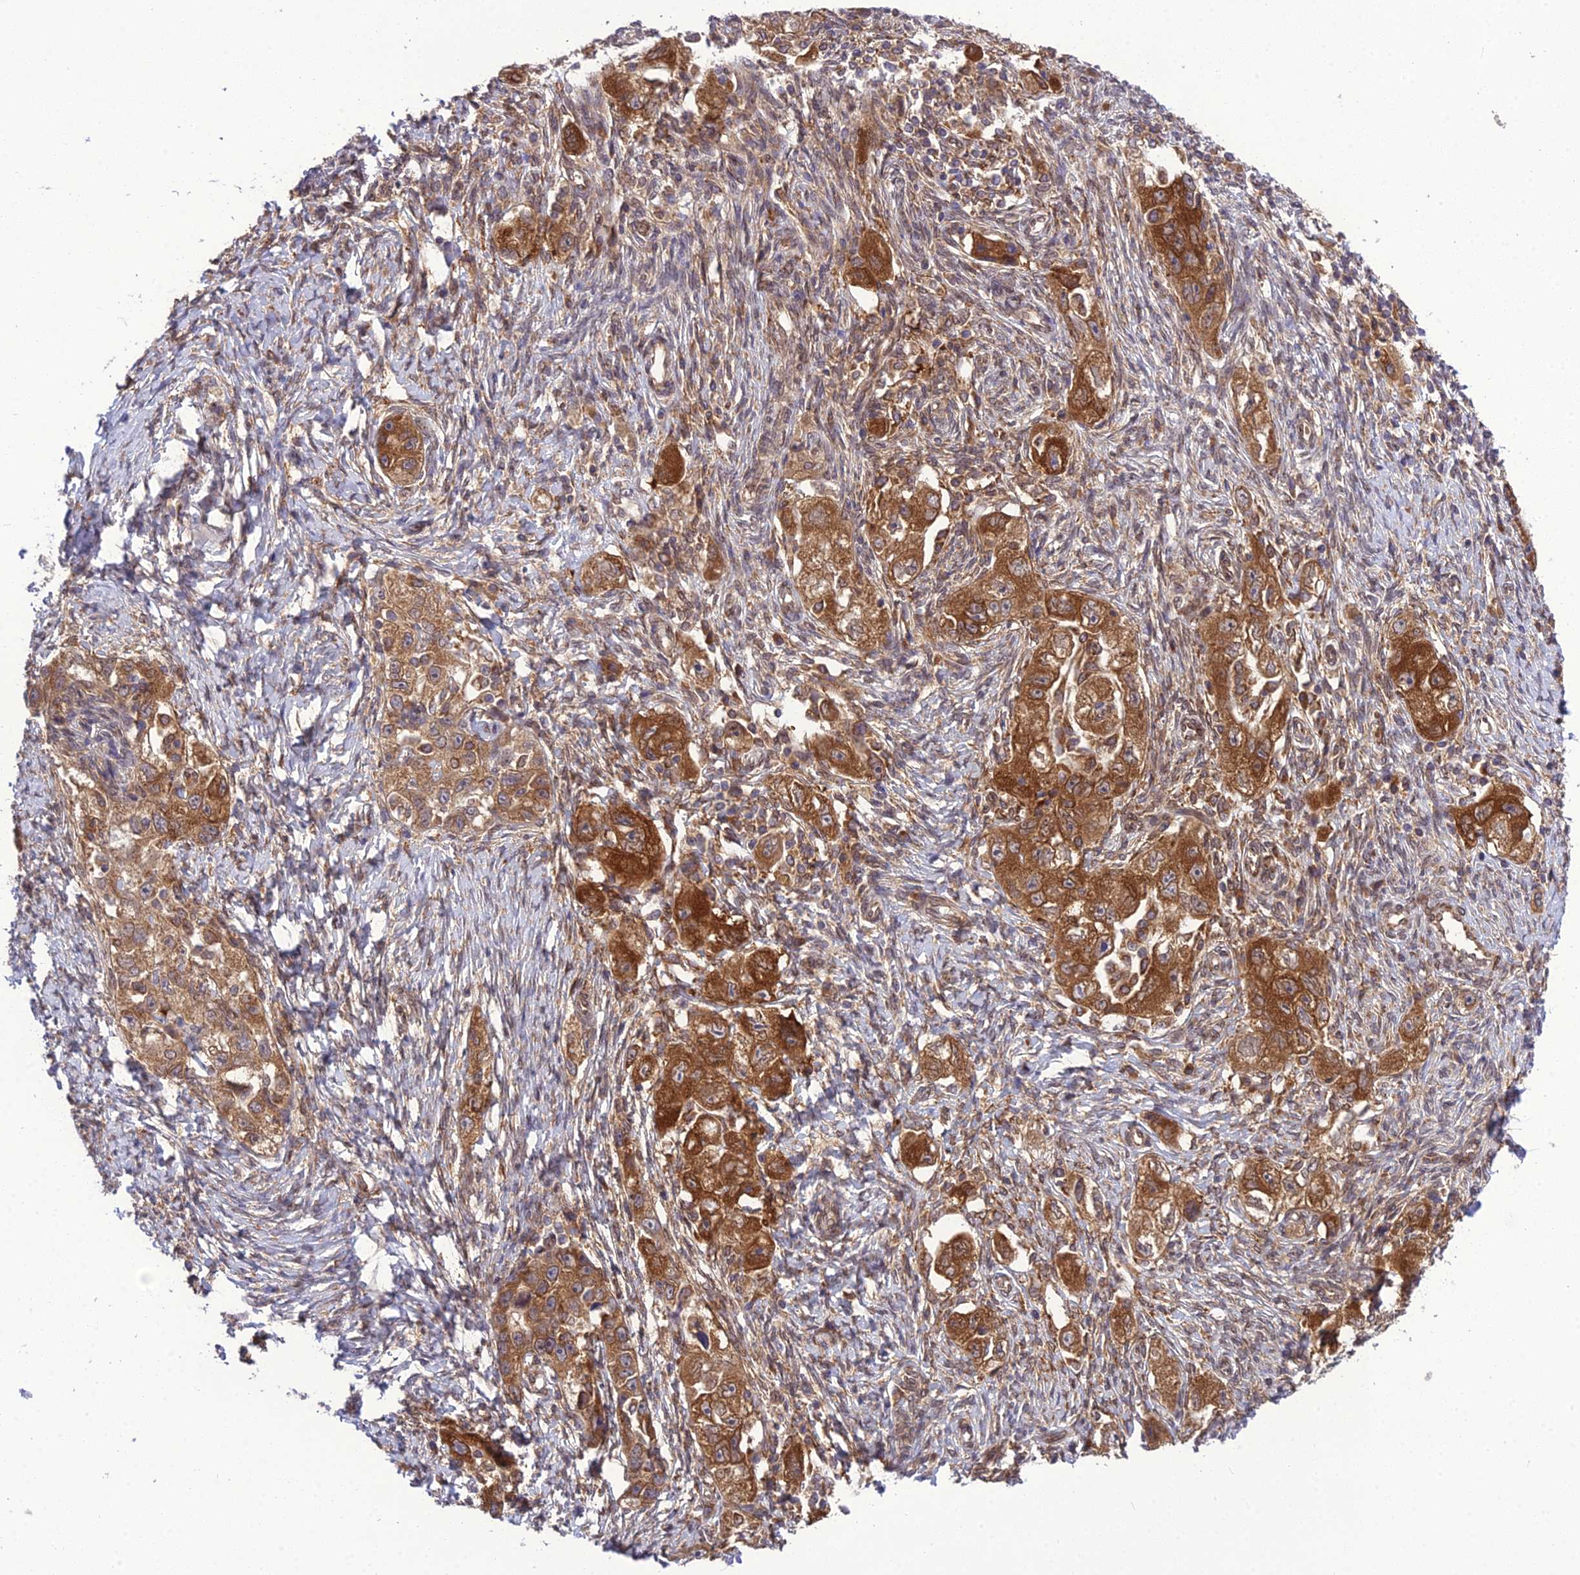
{"staining": {"intensity": "strong", "quantity": ">75%", "location": "cytoplasmic/membranous"}, "tissue": "ovarian cancer", "cell_type": "Tumor cells", "image_type": "cancer", "snomed": [{"axis": "morphology", "description": "Carcinoma, NOS"}, {"axis": "morphology", "description": "Cystadenocarcinoma, serous, NOS"}, {"axis": "topography", "description": "Ovary"}], "caption": "Strong cytoplasmic/membranous protein expression is appreciated in about >75% of tumor cells in ovarian cancer.", "gene": "DHCR7", "patient": {"sex": "female", "age": 69}}